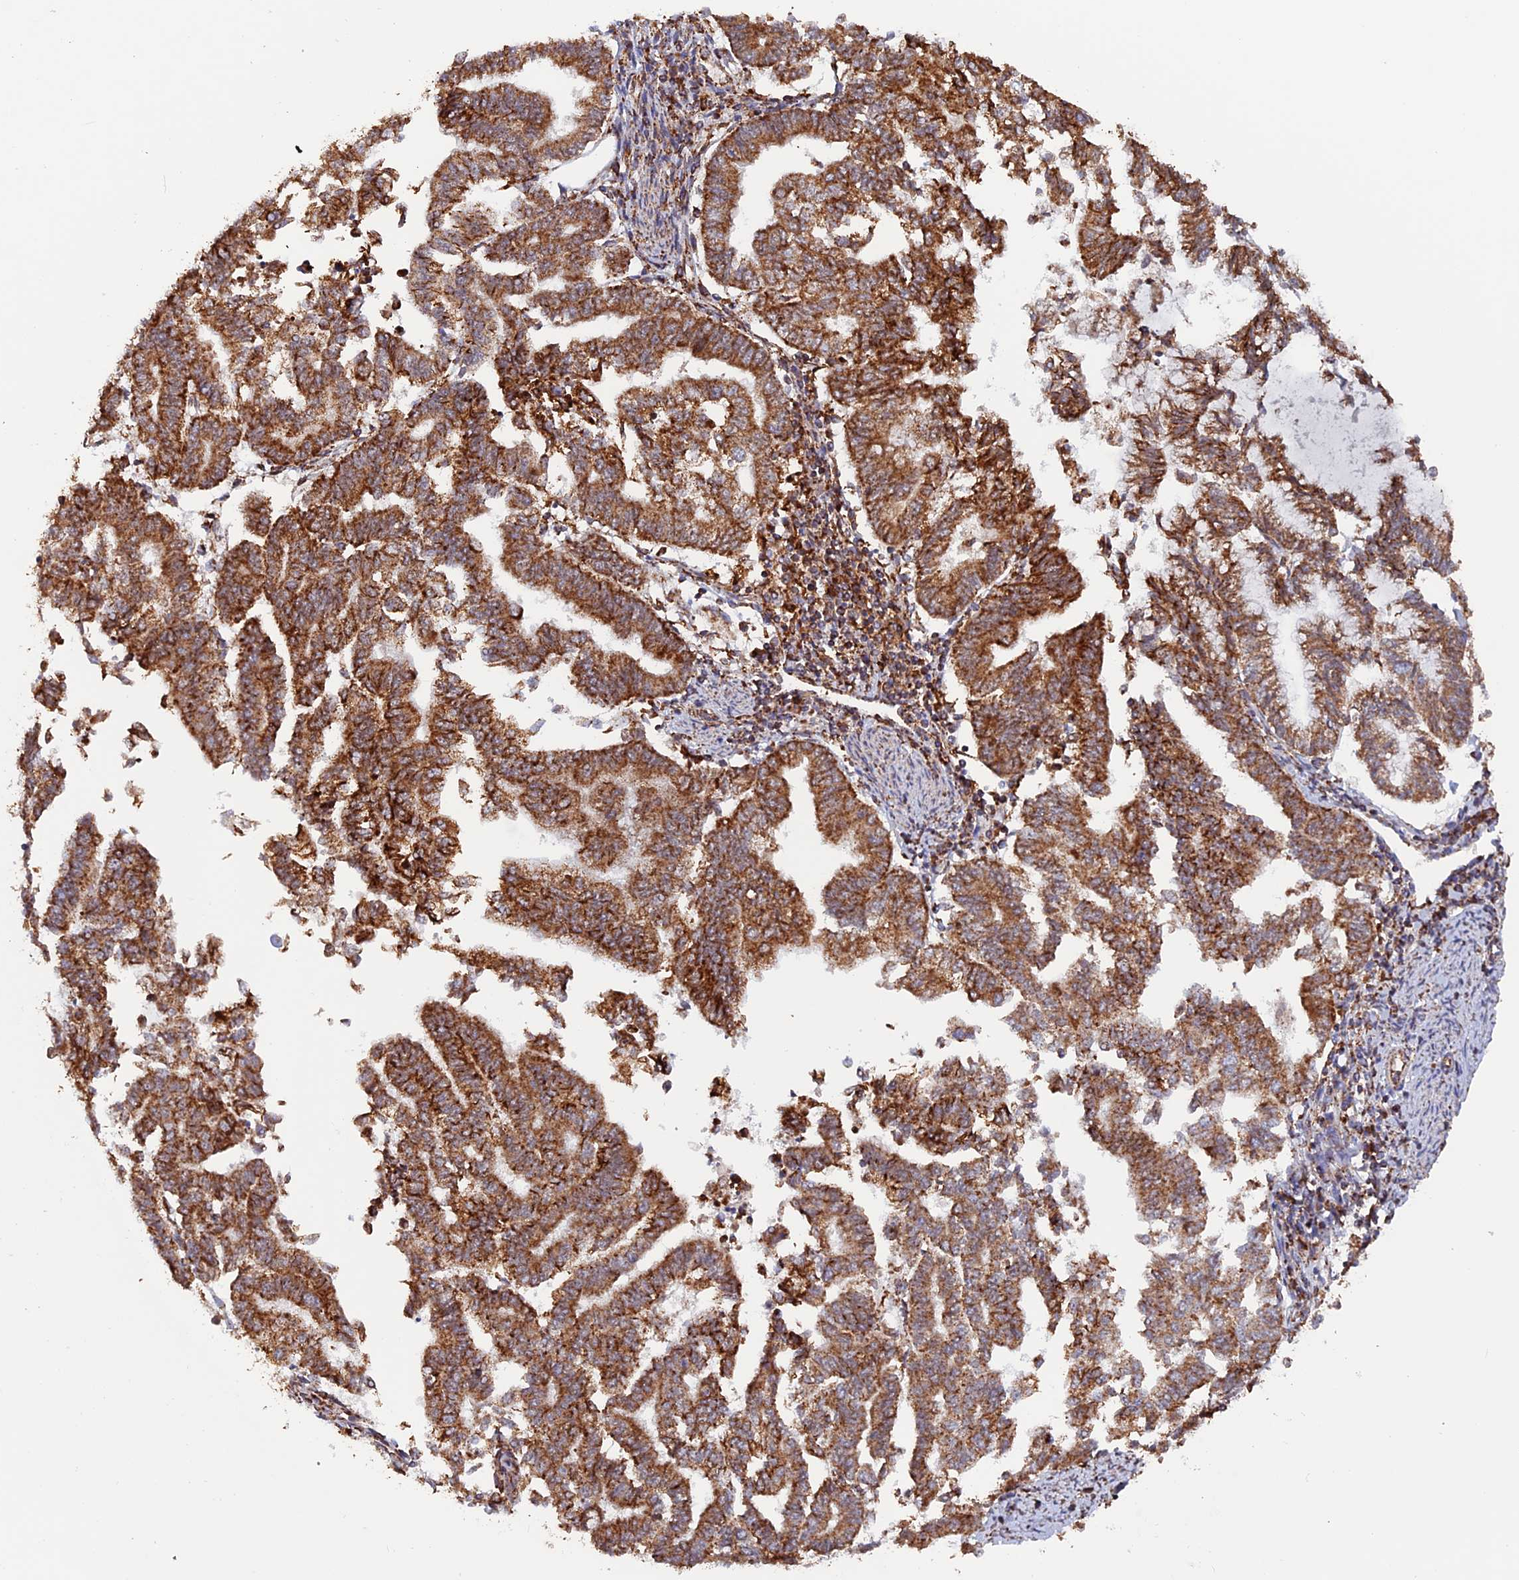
{"staining": {"intensity": "moderate", "quantity": ">75%", "location": "cytoplasmic/membranous"}, "tissue": "endometrial cancer", "cell_type": "Tumor cells", "image_type": "cancer", "snomed": [{"axis": "morphology", "description": "Adenocarcinoma, NOS"}, {"axis": "topography", "description": "Endometrium"}], "caption": "IHC histopathology image of endometrial cancer (adenocarcinoma) stained for a protein (brown), which shows medium levels of moderate cytoplasmic/membranous positivity in approximately >75% of tumor cells.", "gene": "DTYMK", "patient": {"sex": "female", "age": 79}}